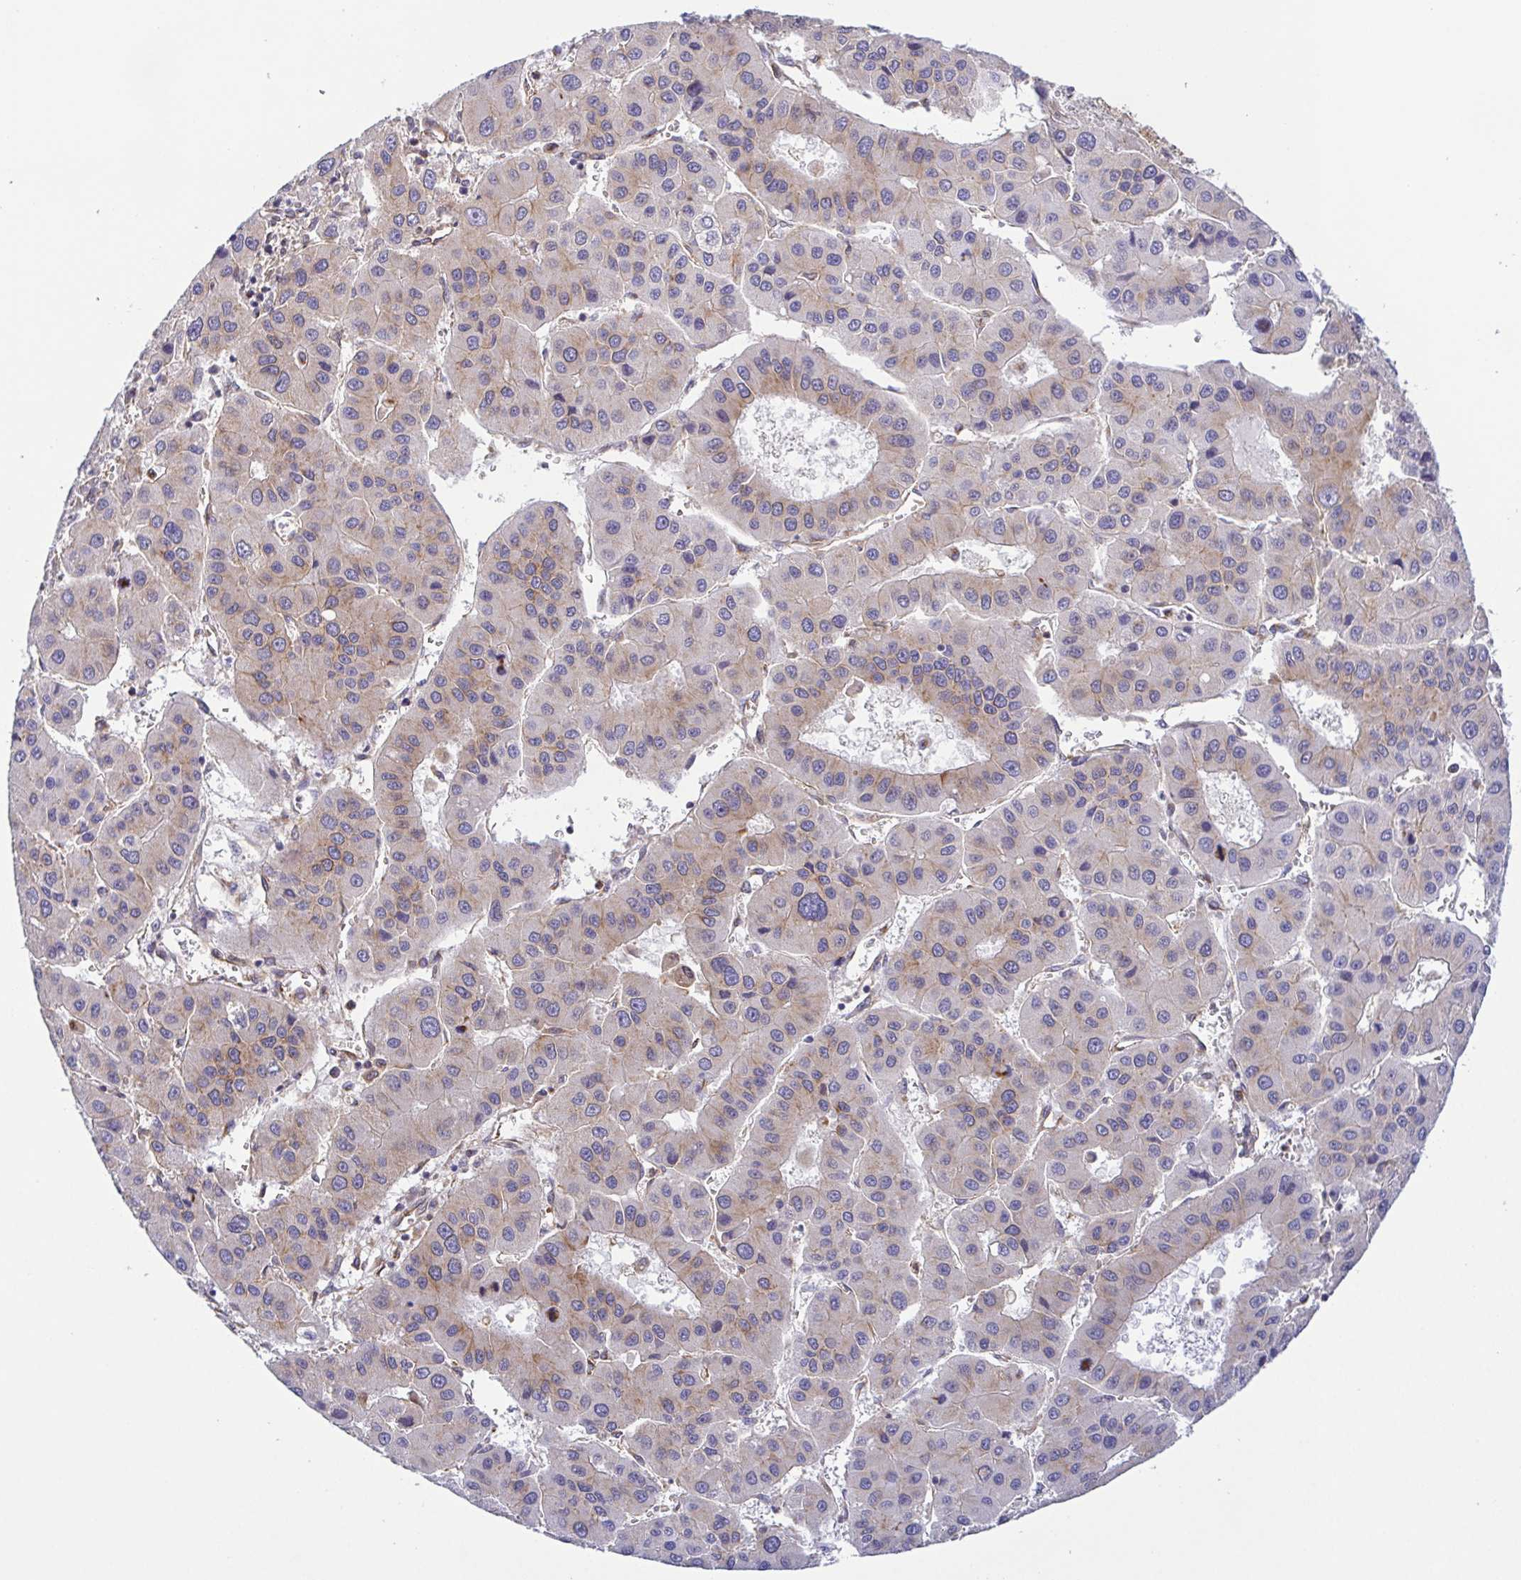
{"staining": {"intensity": "weak", "quantity": "<25%", "location": "cytoplasmic/membranous"}, "tissue": "liver cancer", "cell_type": "Tumor cells", "image_type": "cancer", "snomed": [{"axis": "morphology", "description": "Carcinoma, Hepatocellular, NOS"}, {"axis": "topography", "description": "Liver"}], "caption": "Immunohistochemistry of liver cancer (hepatocellular carcinoma) exhibits no staining in tumor cells. Nuclei are stained in blue.", "gene": "KIF5B", "patient": {"sex": "male", "age": 73}}